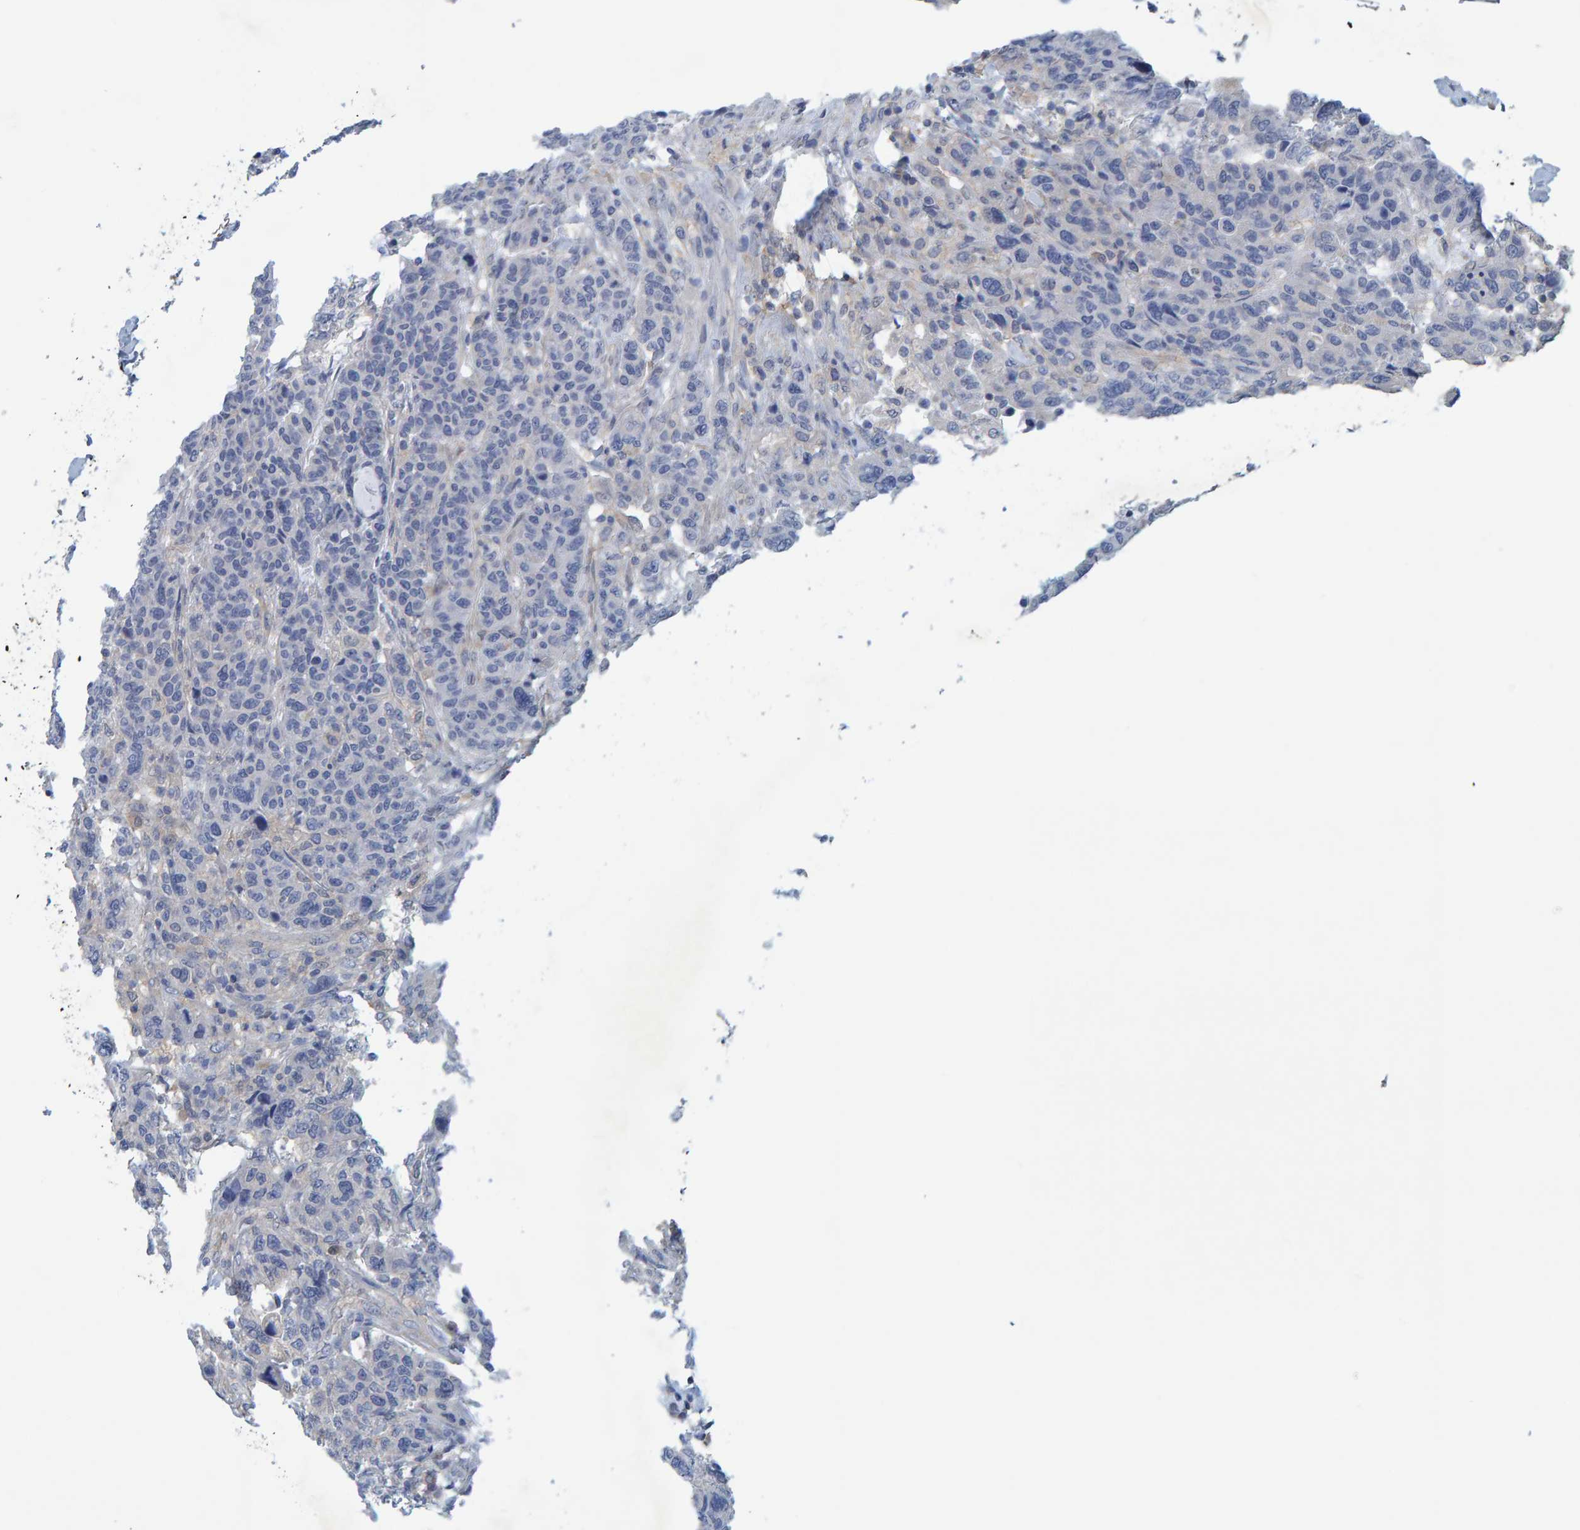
{"staining": {"intensity": "negative", "quantity": "none", "location": "none"}, "tissue": "breast cancer", "cell_type": "Tumor cells", "image_type": "cancer", "snomed": [{"axis": "morphology", "description": "Duct carcinoma"}, {"axis": "topography", "description": "Breast"}], "caption": "Tumor cells are negative for brown protein staining in infiltrating ductal carcinoma (breast).", "gene": "ALAD", "patient": {"sex": "female", "age": 37}}